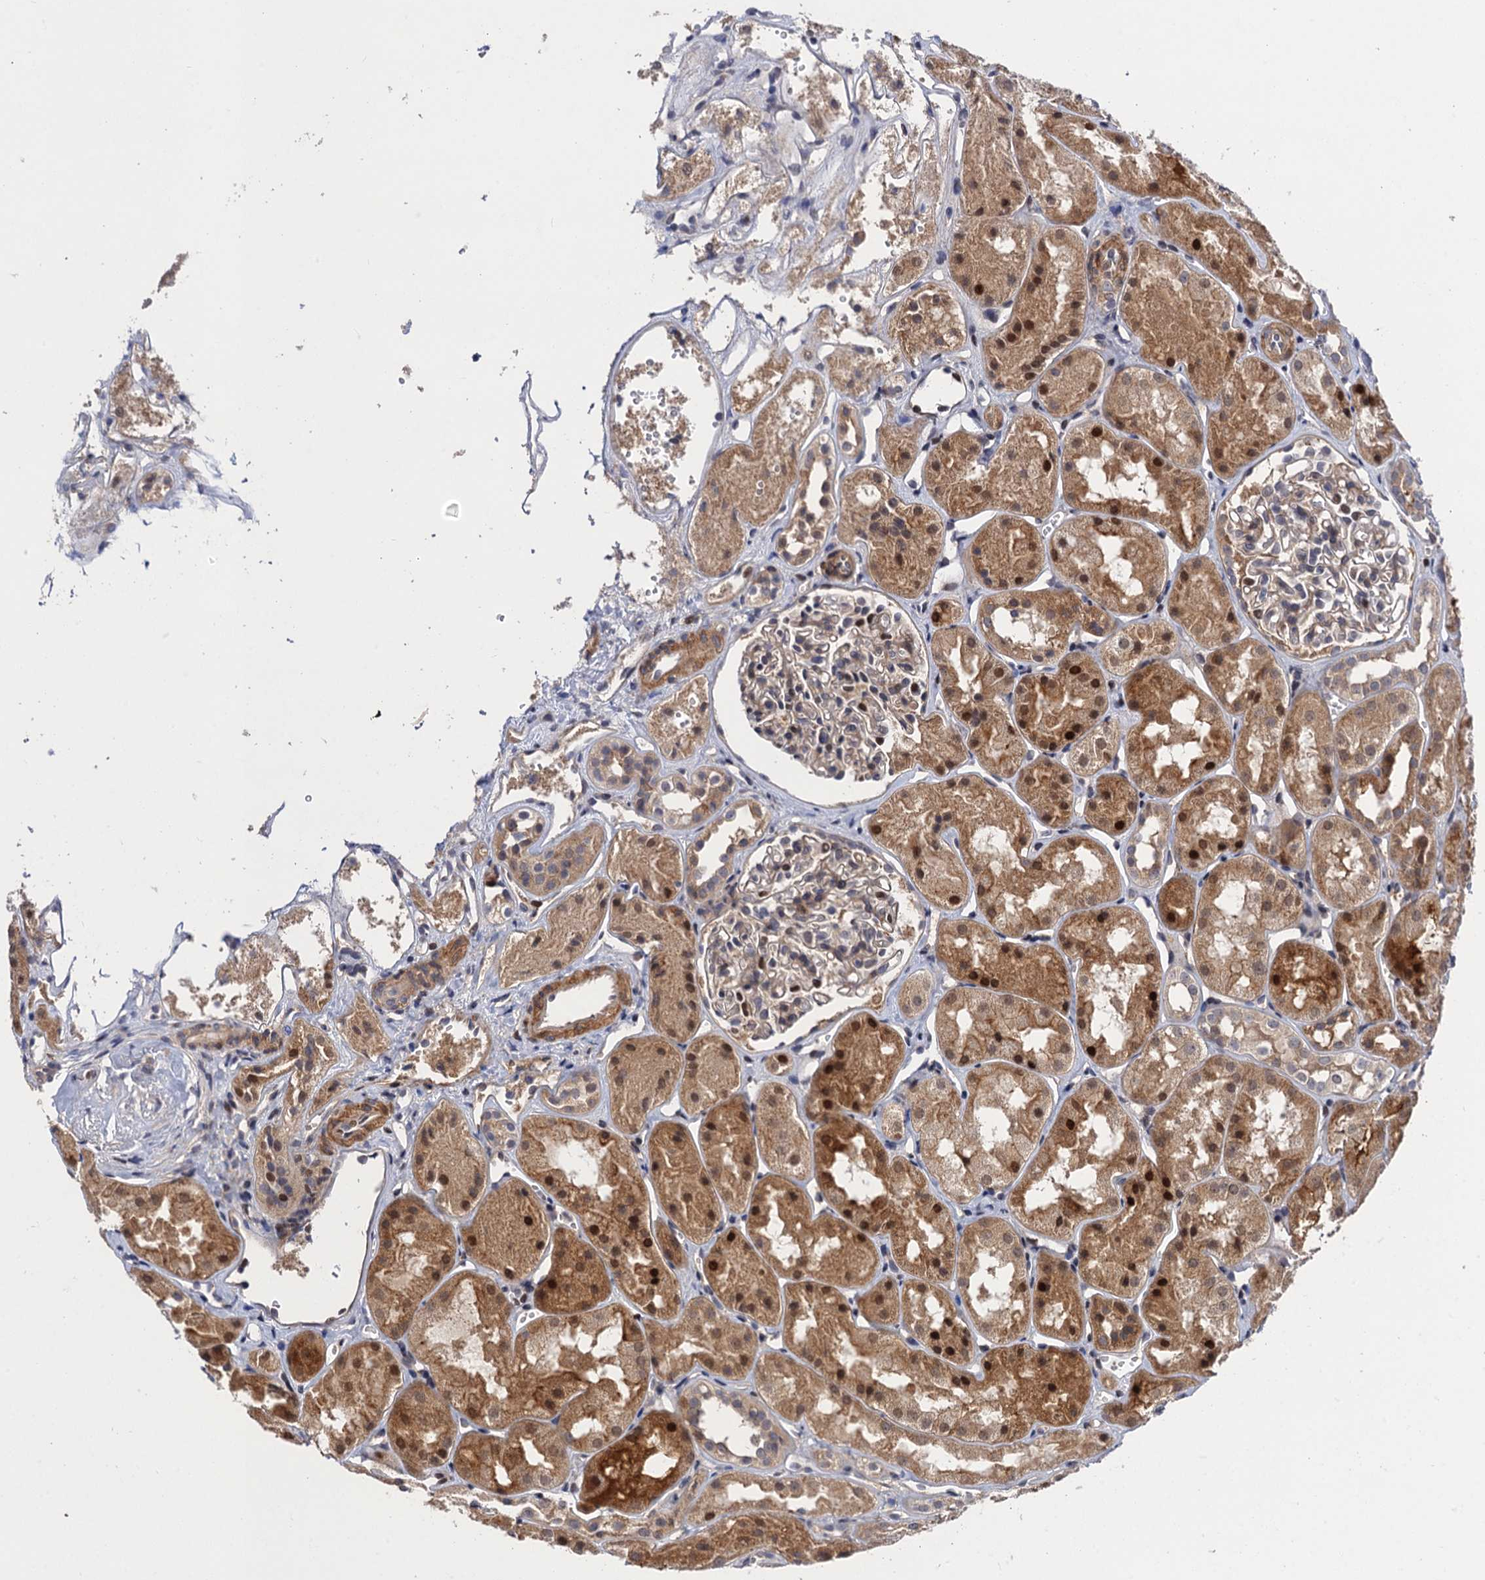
{"staining": {"intensity": "moderate", "quantity": "25%-75%", "location": "nuclear"}, "tissue": "kidney", "cell_type": "Cells in glomeruli", "image_type": "normal", "snomed": [{"axis": "morphology", "description": "Normal tissue, NOS"}, {"axis": "topography", "description": "Kidney"}], "caption": "Immunohistochemical staining of unremarkable human kidney displays moderate nuclear protein expression in approximately 25%-75% of cells in glomeruli.", "gene": "NEK8", "patient": {"sex": "male", "age": 16}}